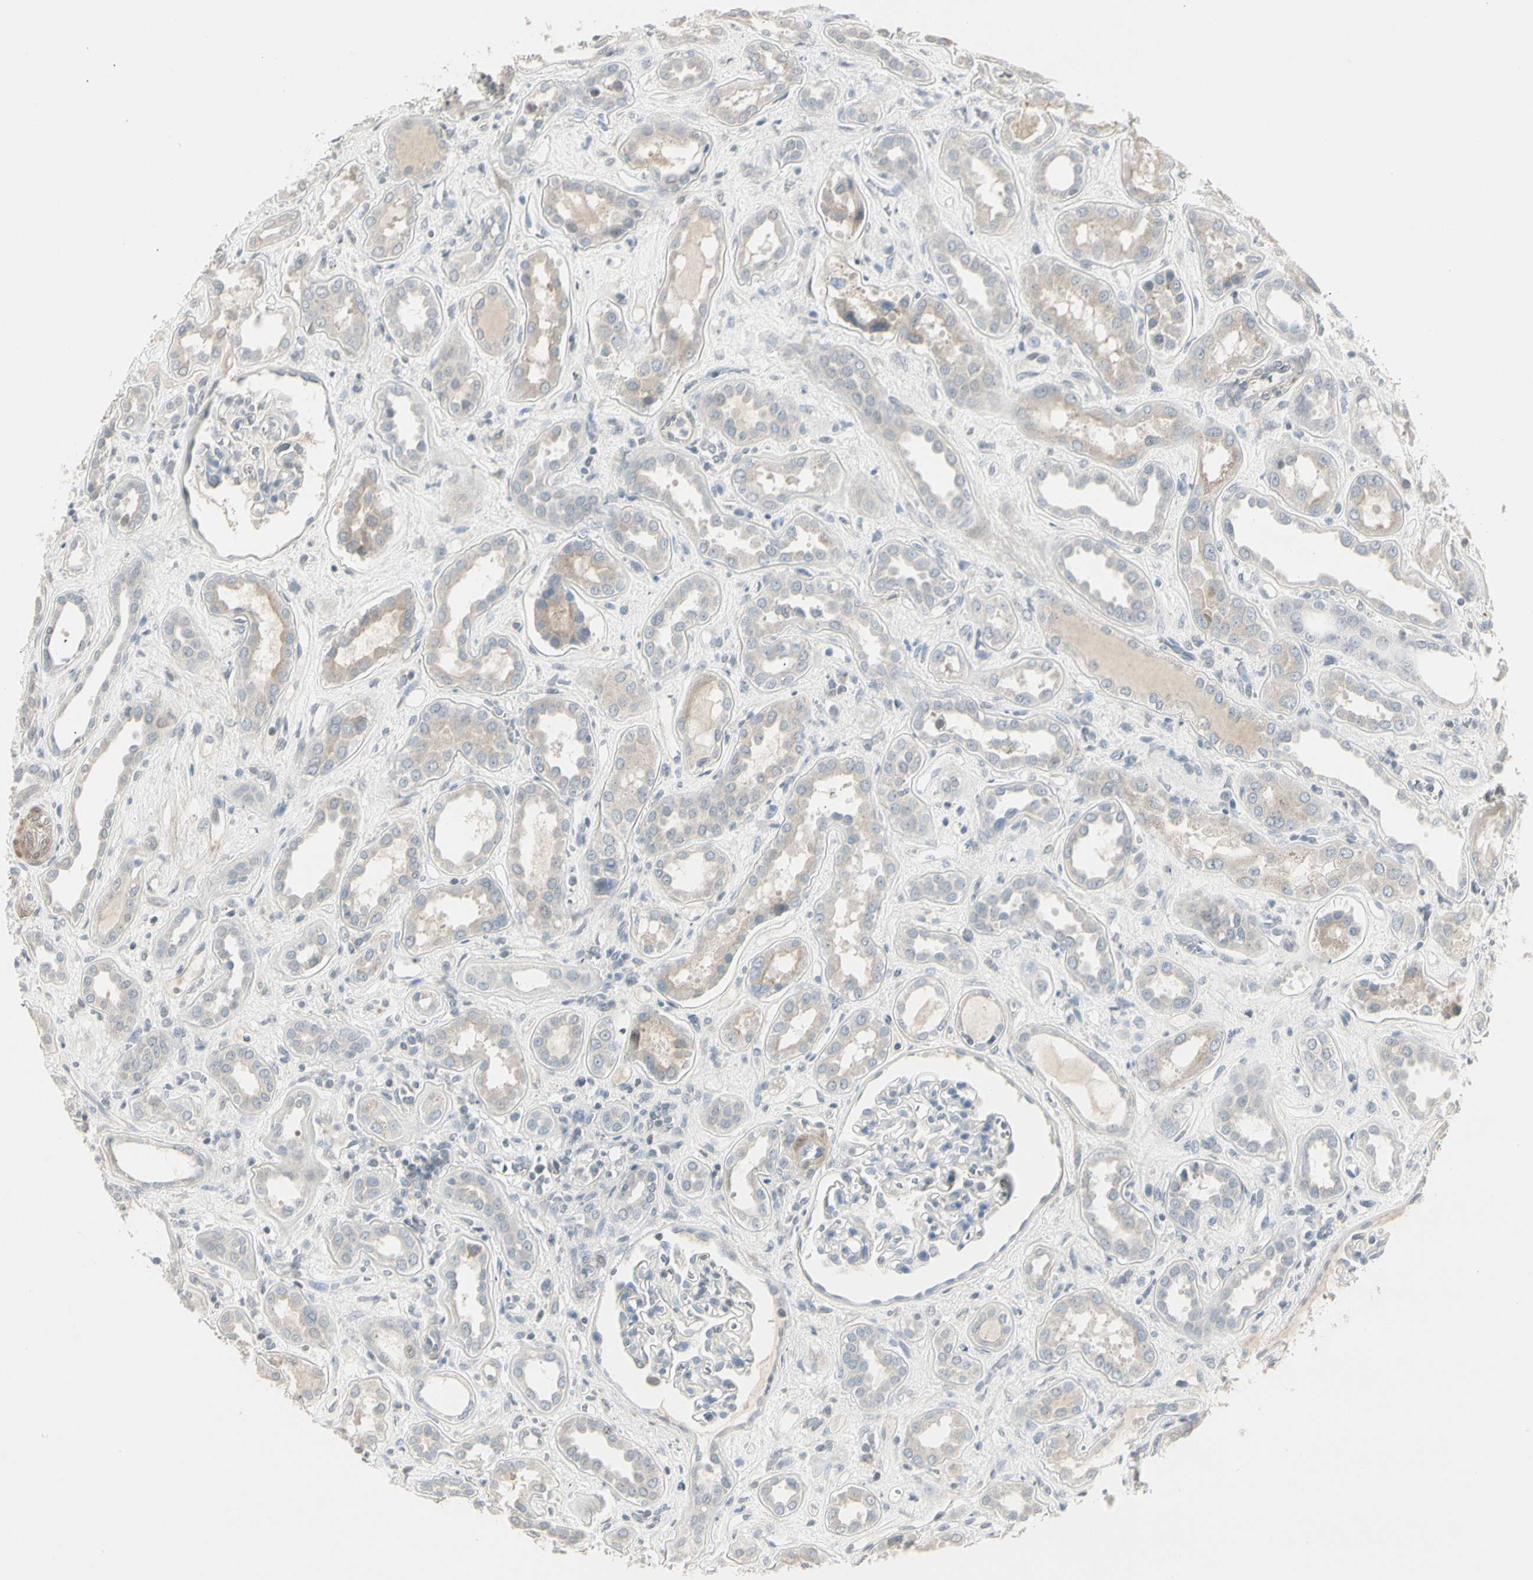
{"staining": {"intensity": "negative", "quantity": "none", "location": "none"}, "tissue": "kidney", "cell_type": "Cells in glomeruli", "image_type": "normal", "snomed": [{"axis": "morphology", "description": "Normal tissue, NOS"}, {"axis": "topography", "description": "Kidney"}], "caption": "DAB immunohistochemical staining of unremarkable kidney exhibits no significant staining in cells in glomeruli.", "gene": "DMPK", "patient": {"sex": "male", "age": 59}}